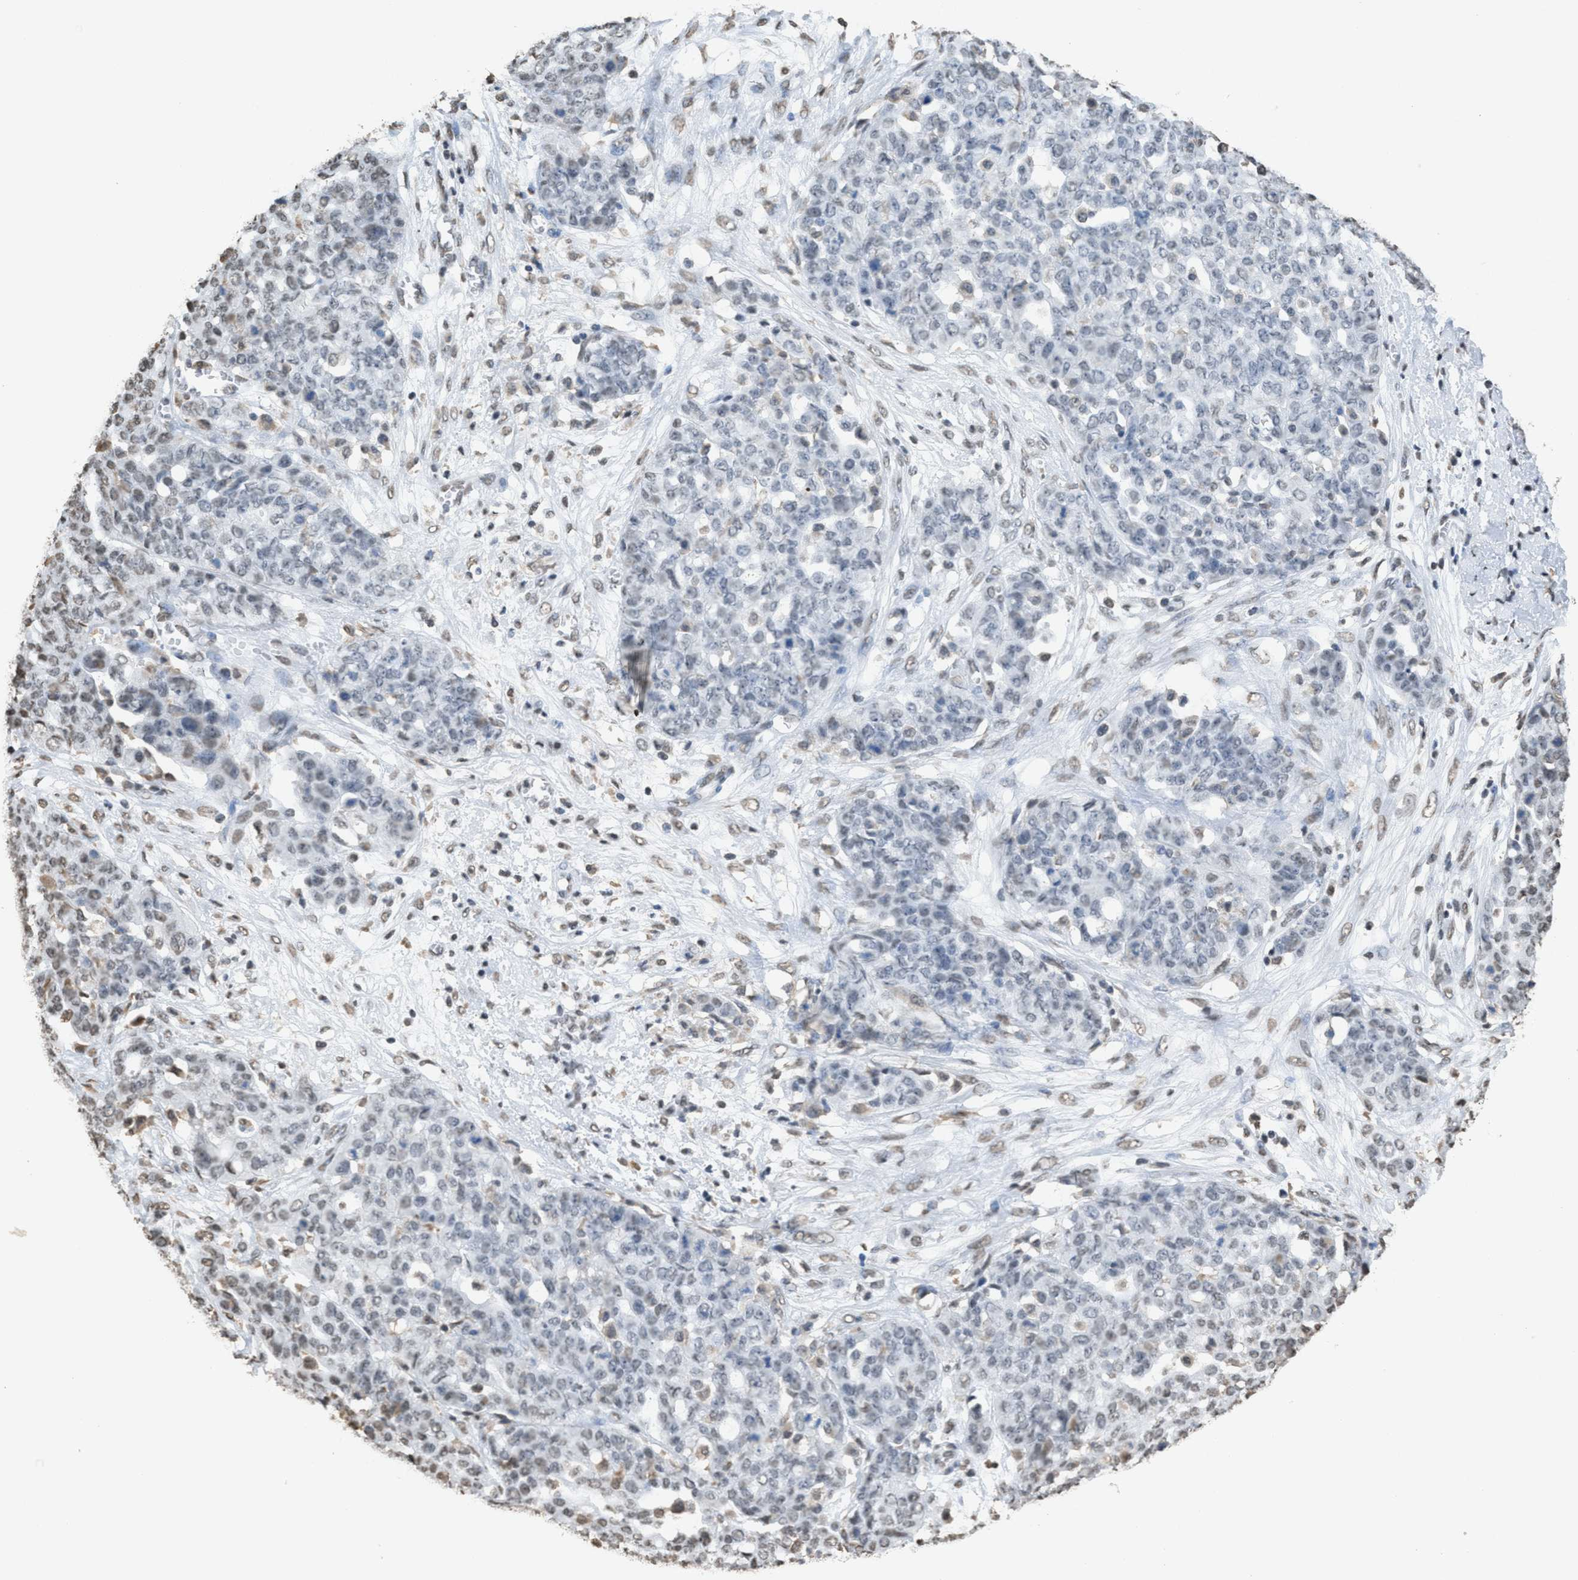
{"staining": {"intensity": "negative", "quantity": "none", "location": "none"}, "tissue": "ovarian cancer", "cell_type": "Tumor cells", "image_type": "cancer", "snomed": [{"axis": "morphology", "description": "Cystadenocarcinoma, serous, NOS"}, {"axis": "topography", "description": "Soft tissue"}, {"axis": "topography", "description": "Ovary"}], "caption": "IHC image of ovarian cancer stained for a protein (brown), which shows no positivity in tumor cells. (DAB (3,3'-diaminobenzidine) immunohistochemistry (IHC) visualized using brightfield microscopy, high magnification).", "gene": "NUP88", "patient": {"sex": "female", "age": 57}}